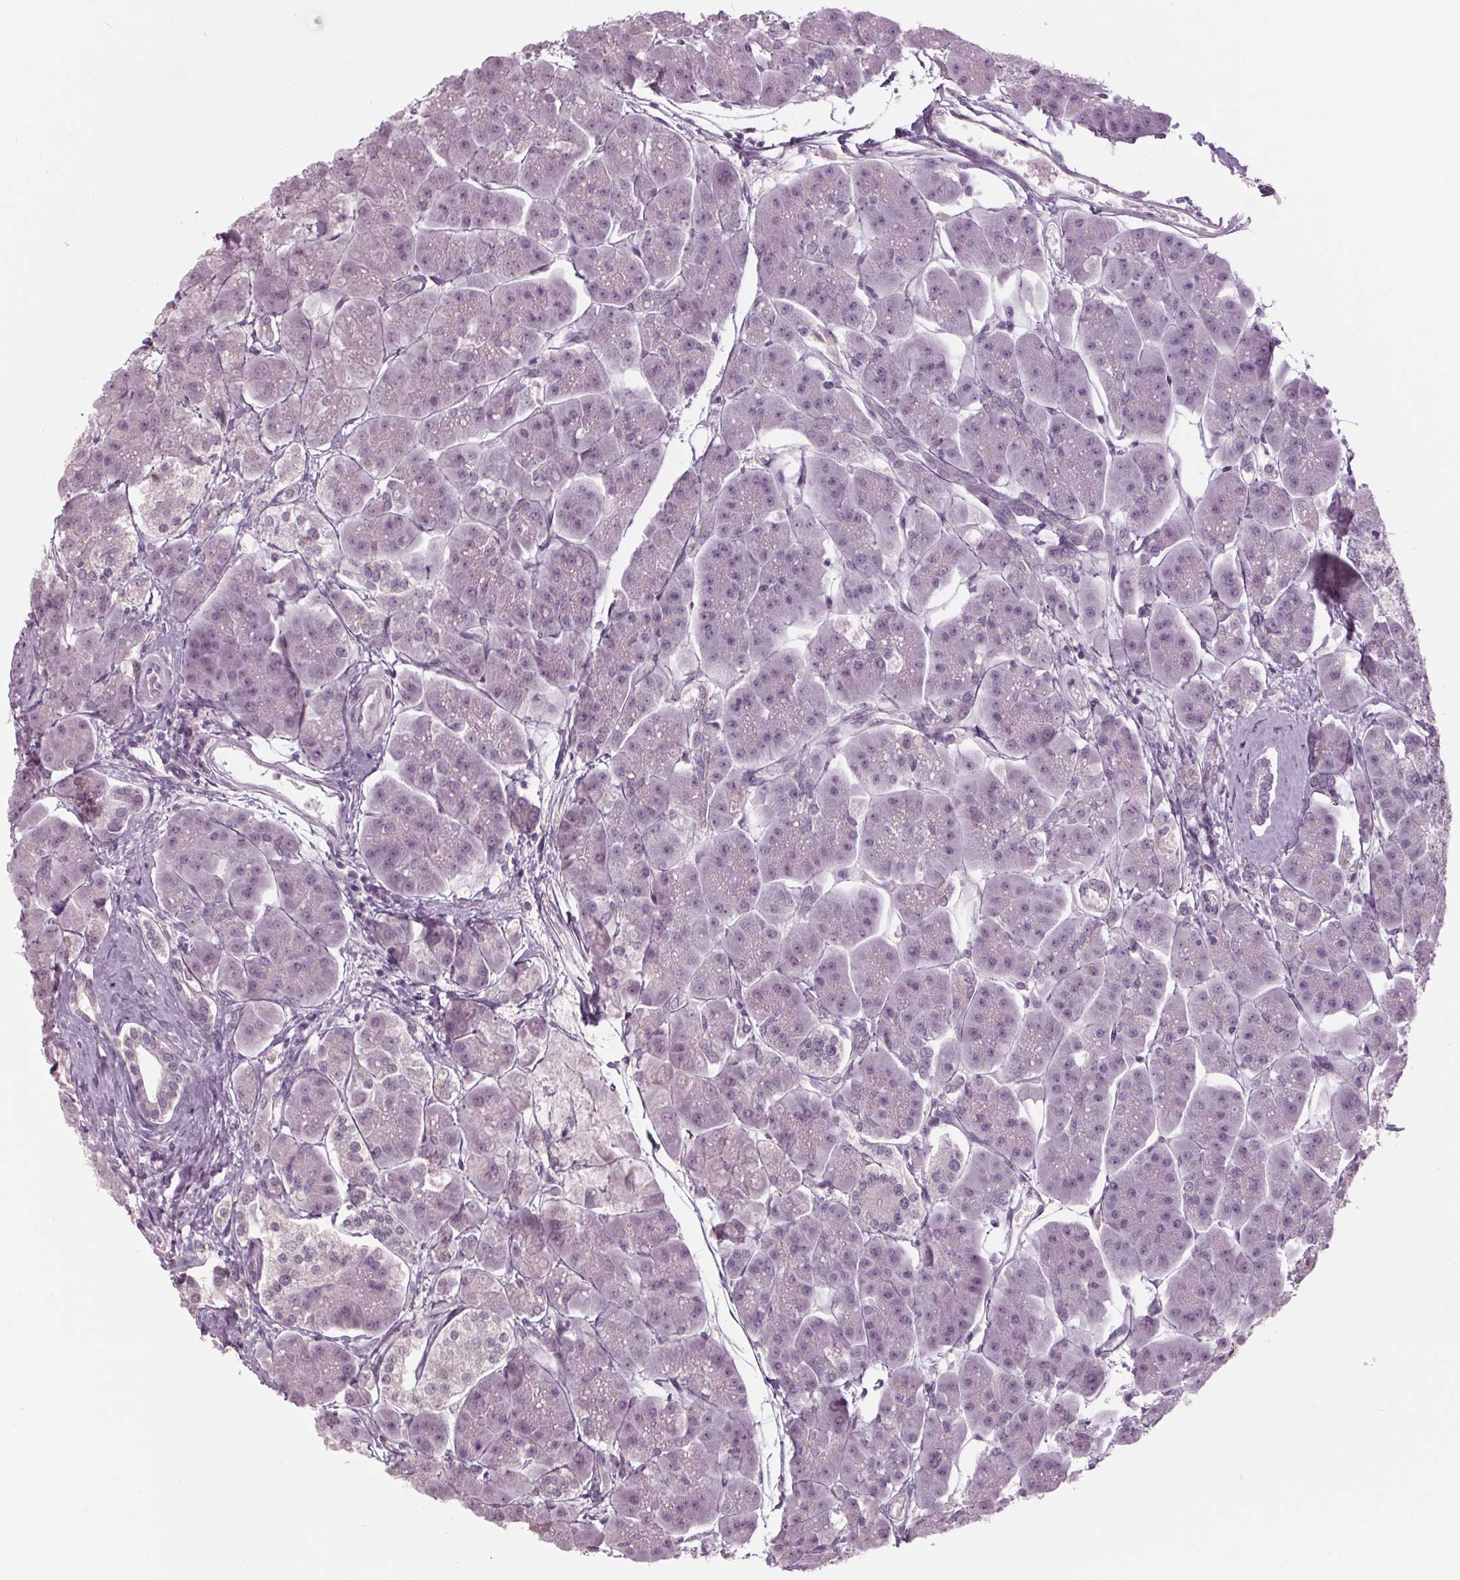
{"staining": {"intensity": "negative", "quantity": "none", "location": "none"}, "tissue": "pancreas", "cell_type": "Exocrine glandular cells", "image_type": "normal", "snomed": [{"axis": "morphology", "description": "Normal tissue, NOS"}, {"axis": "topography", "description": "Adipose tissue"}, {"axis": "topography", "description": "Pancreas"}, {"axis": "topography", "description": "Peripheral nerve tissue"}], "caption": "Immunohistochemistry micrograph of benign pancreas: pancreas stained with DAB (3,3'-diaminobenzidine) shows no significant protein expression in exocrine glandular cells. (DAB IHC with hematoxylin counter stain).", "gene": "TNNC2", "patient": {"sex": "female", "age": 58}}